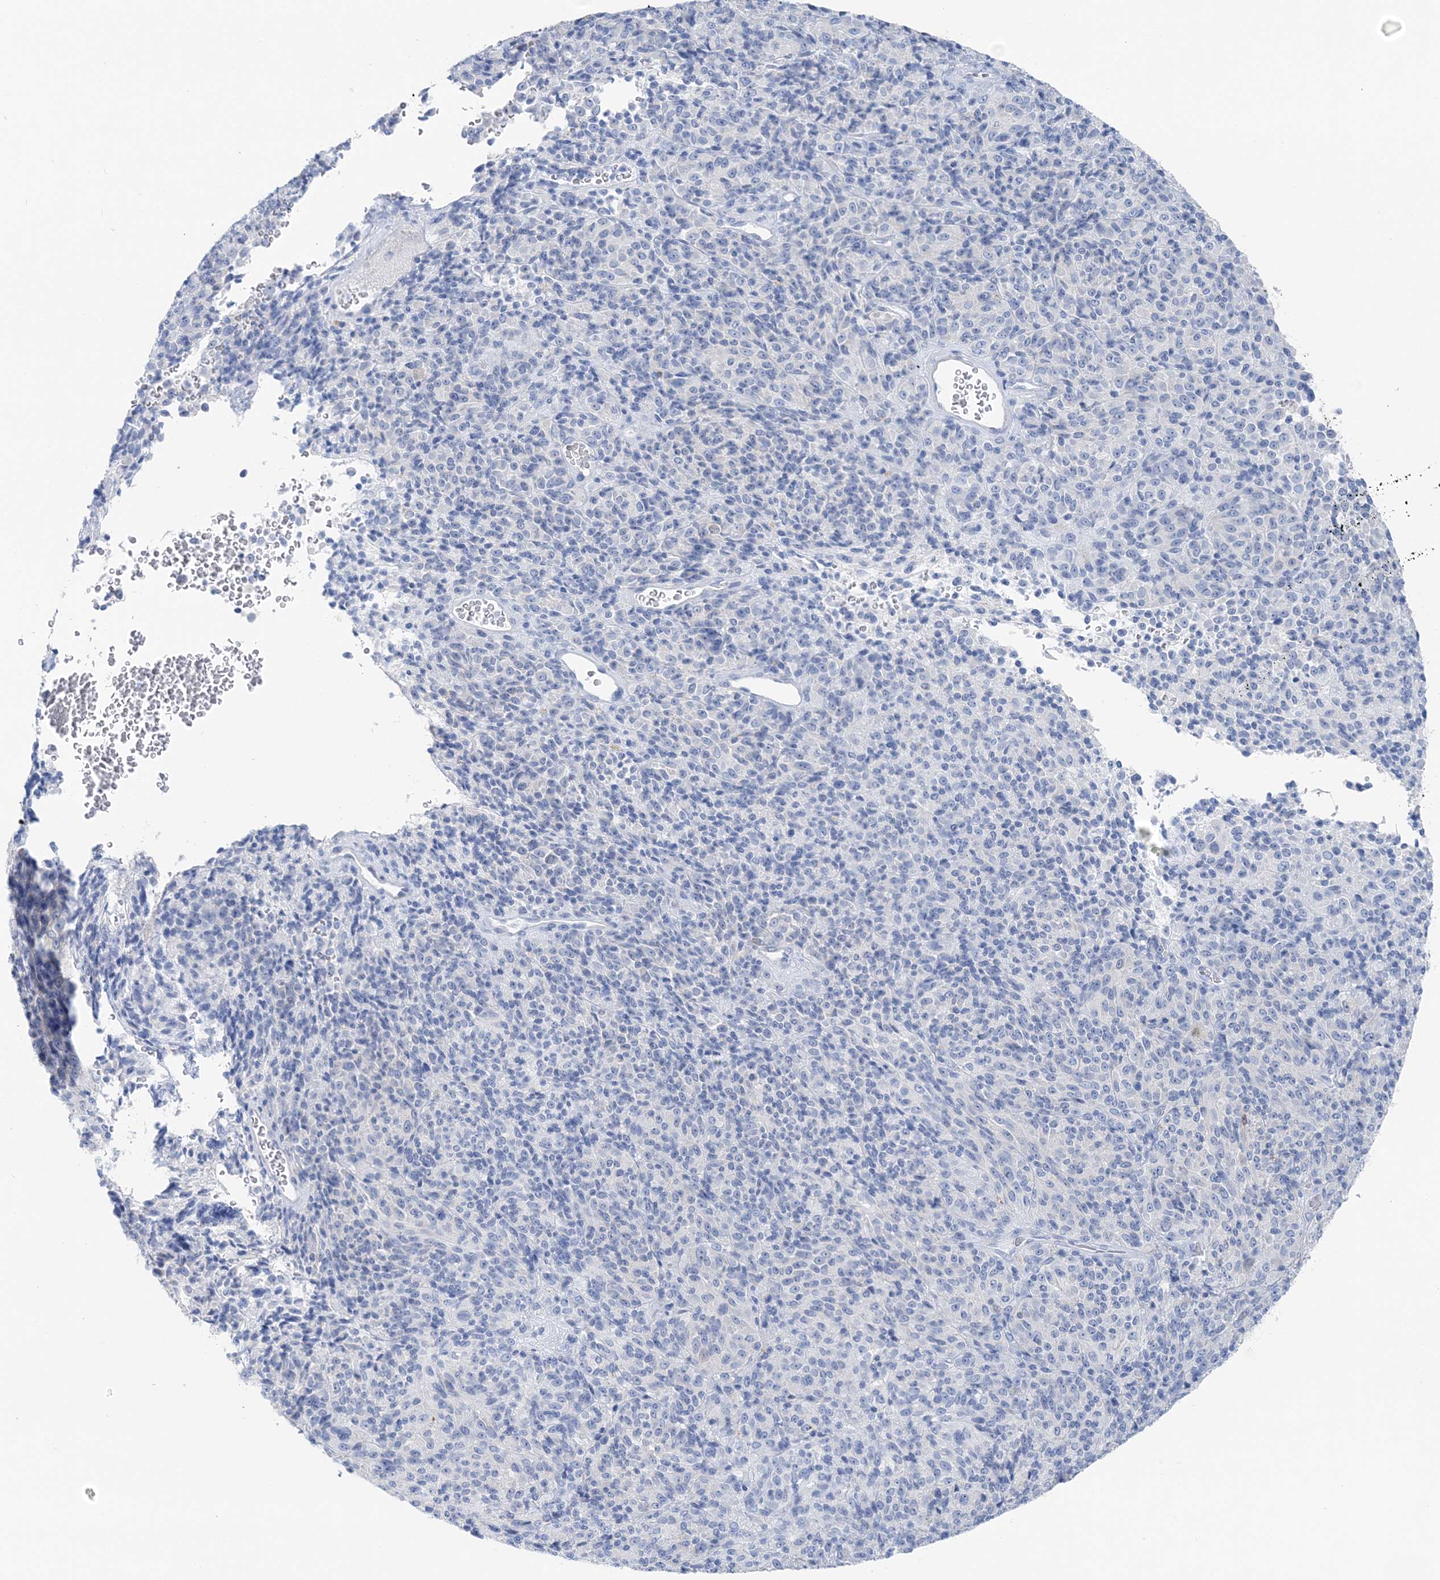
{"staining": {"intensity": "negative", "quantity": "none", "location": "none"}, "tissue": "melanoma", "cell_type": "Tumor cells", "image_type": "cancer", "snomed": [{"axis": "morphology", "description": "Malignant melanoma, Metastatic site"}, {"axis": "topography", "description": "Brain"}], "caption": "Image shows no significant protein staining in tumor cells of melanoma. (DAB (3,3'-diaminobenzidine) immunohistochemistry, high magnification).", "gene": "HMGCS1", "patient": {"sex": "female", "age": 56}}